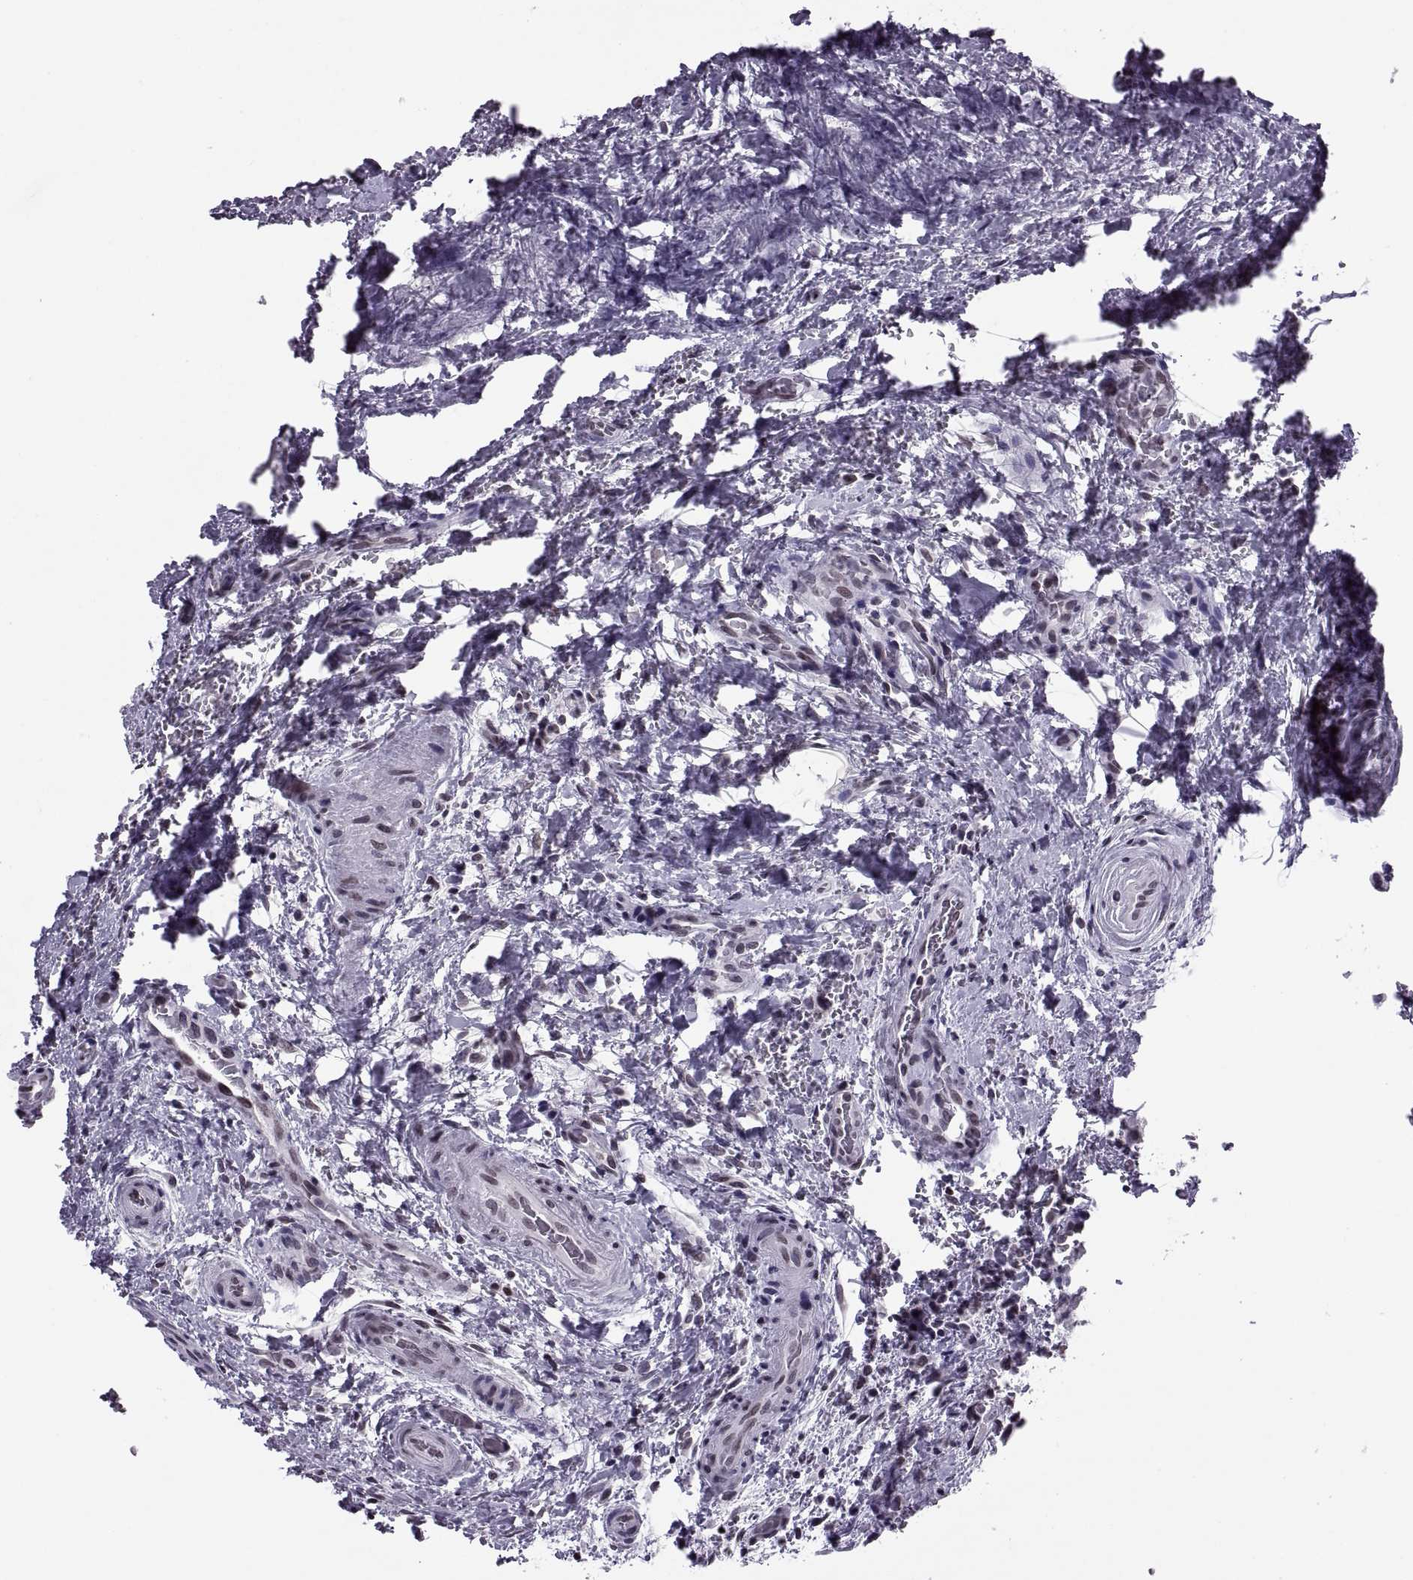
{"staining": {"intensity": "negative", "quantity": "none", "location": "none"}, "tissue": "thyroid cancer", "cell_type": "Tumor cells", "image_type": "cancer", "snomed": [{"axis": "morphology", "description": "Papillary adenocarcinoma, NOS"}, {"axis": "topography", "description": "Thyroid gland"}], "caption": "Immunohistochemical staining of human papillary adenocarcinoma (thyroid) displays no significant expression in tumor cells.", "gene": "H1-8", "patient": {"sex": "male", "age": 61}}